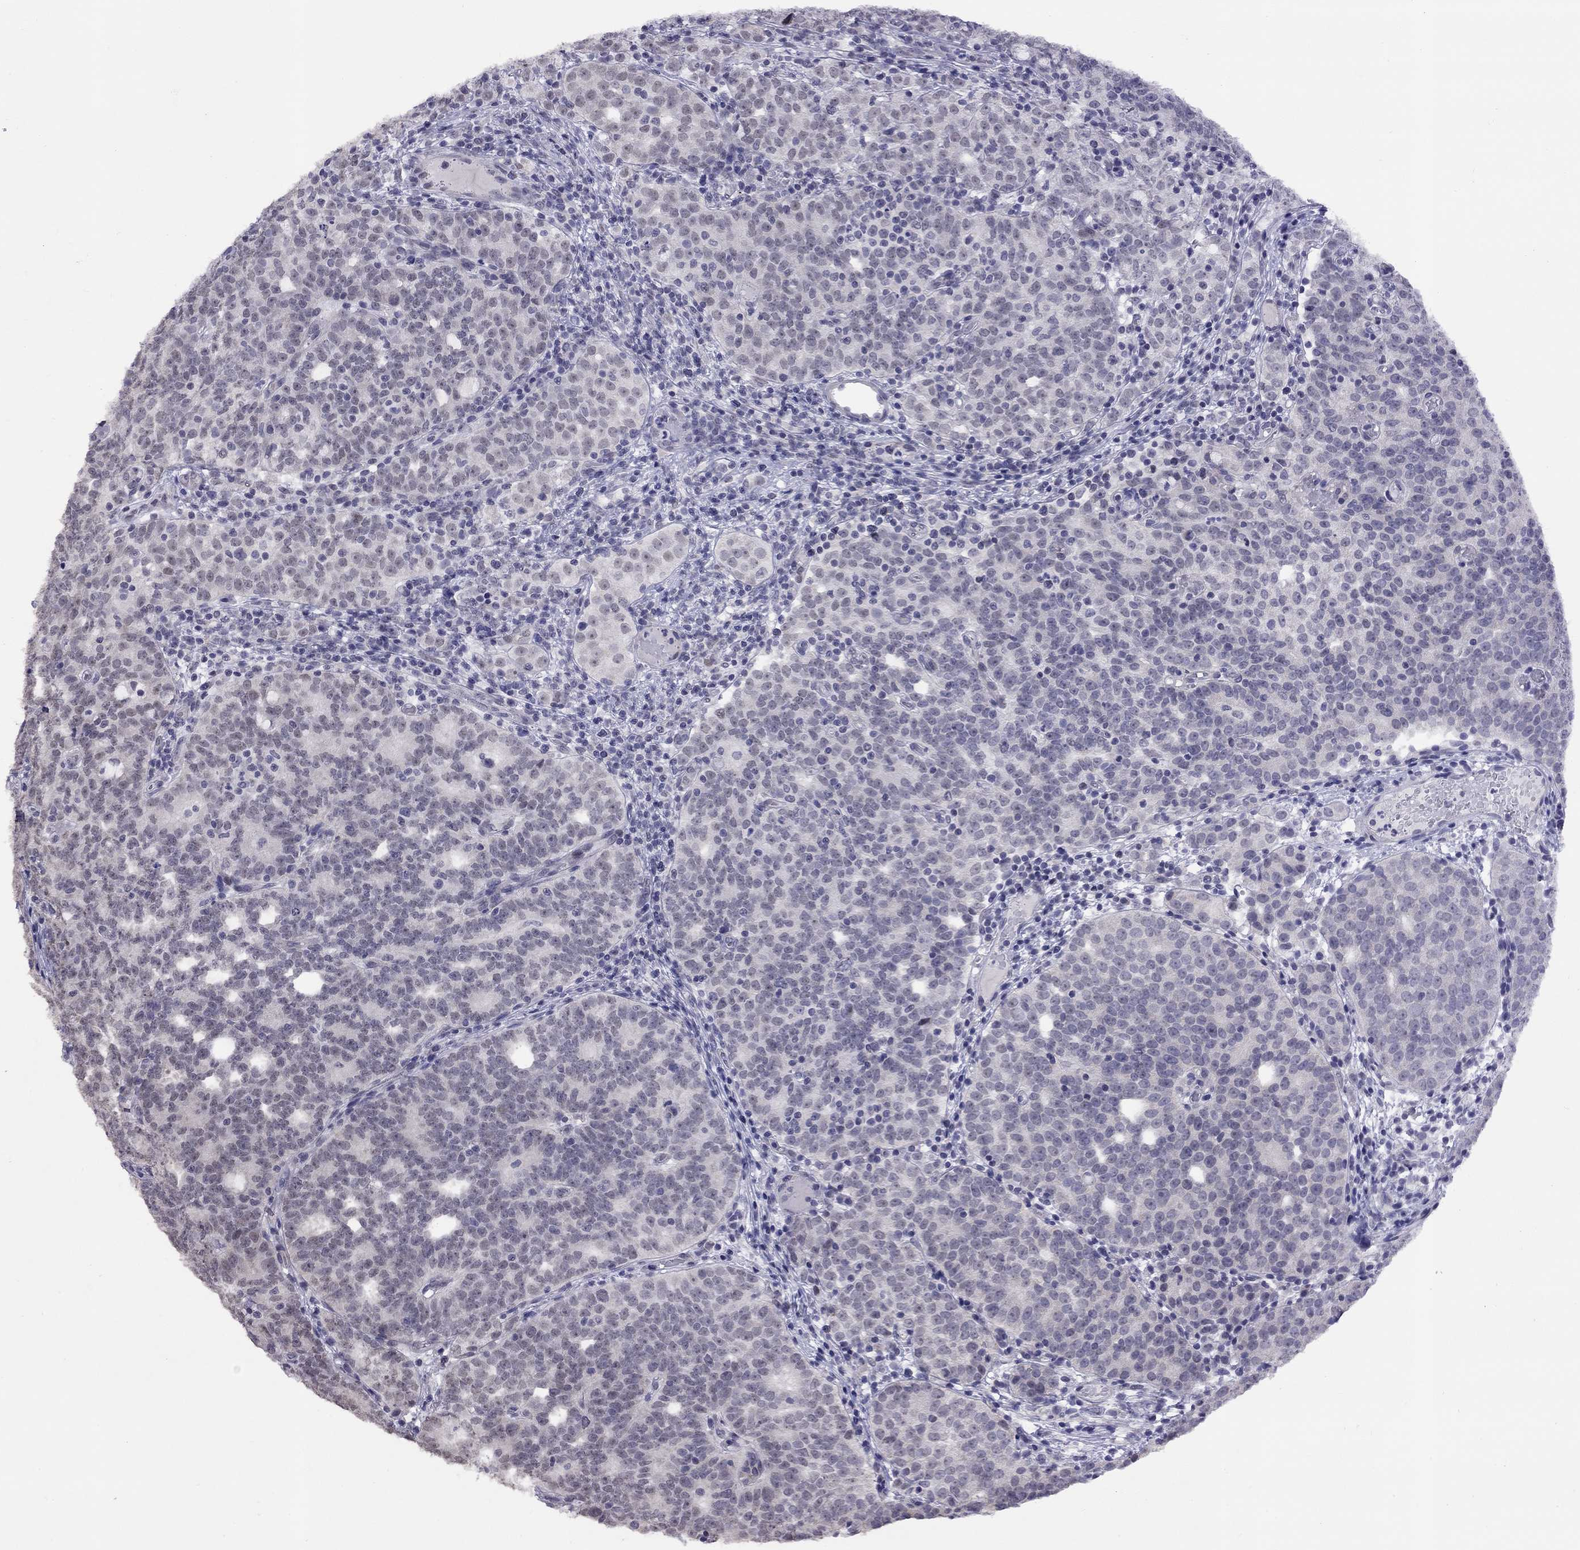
{"staining": {"intensity": "negative", "quantity": "none", "location": "none"}, "tissue": "prostate cancer", "cell_type": "Tumor cells", "image_type": "cancer", "snomed": [{"axis": "morphology", "description": "Adenocarcinoma, High grade"}, {"axis": "topography", "description": "Prostate"}], "caption": "This is an immunohistochemistry image of human prostate high-grade adenocarcinoma. There is no positivity in tumor cells.", "gene": "HES5", "patient": {"sex": "male", "age": 53}}